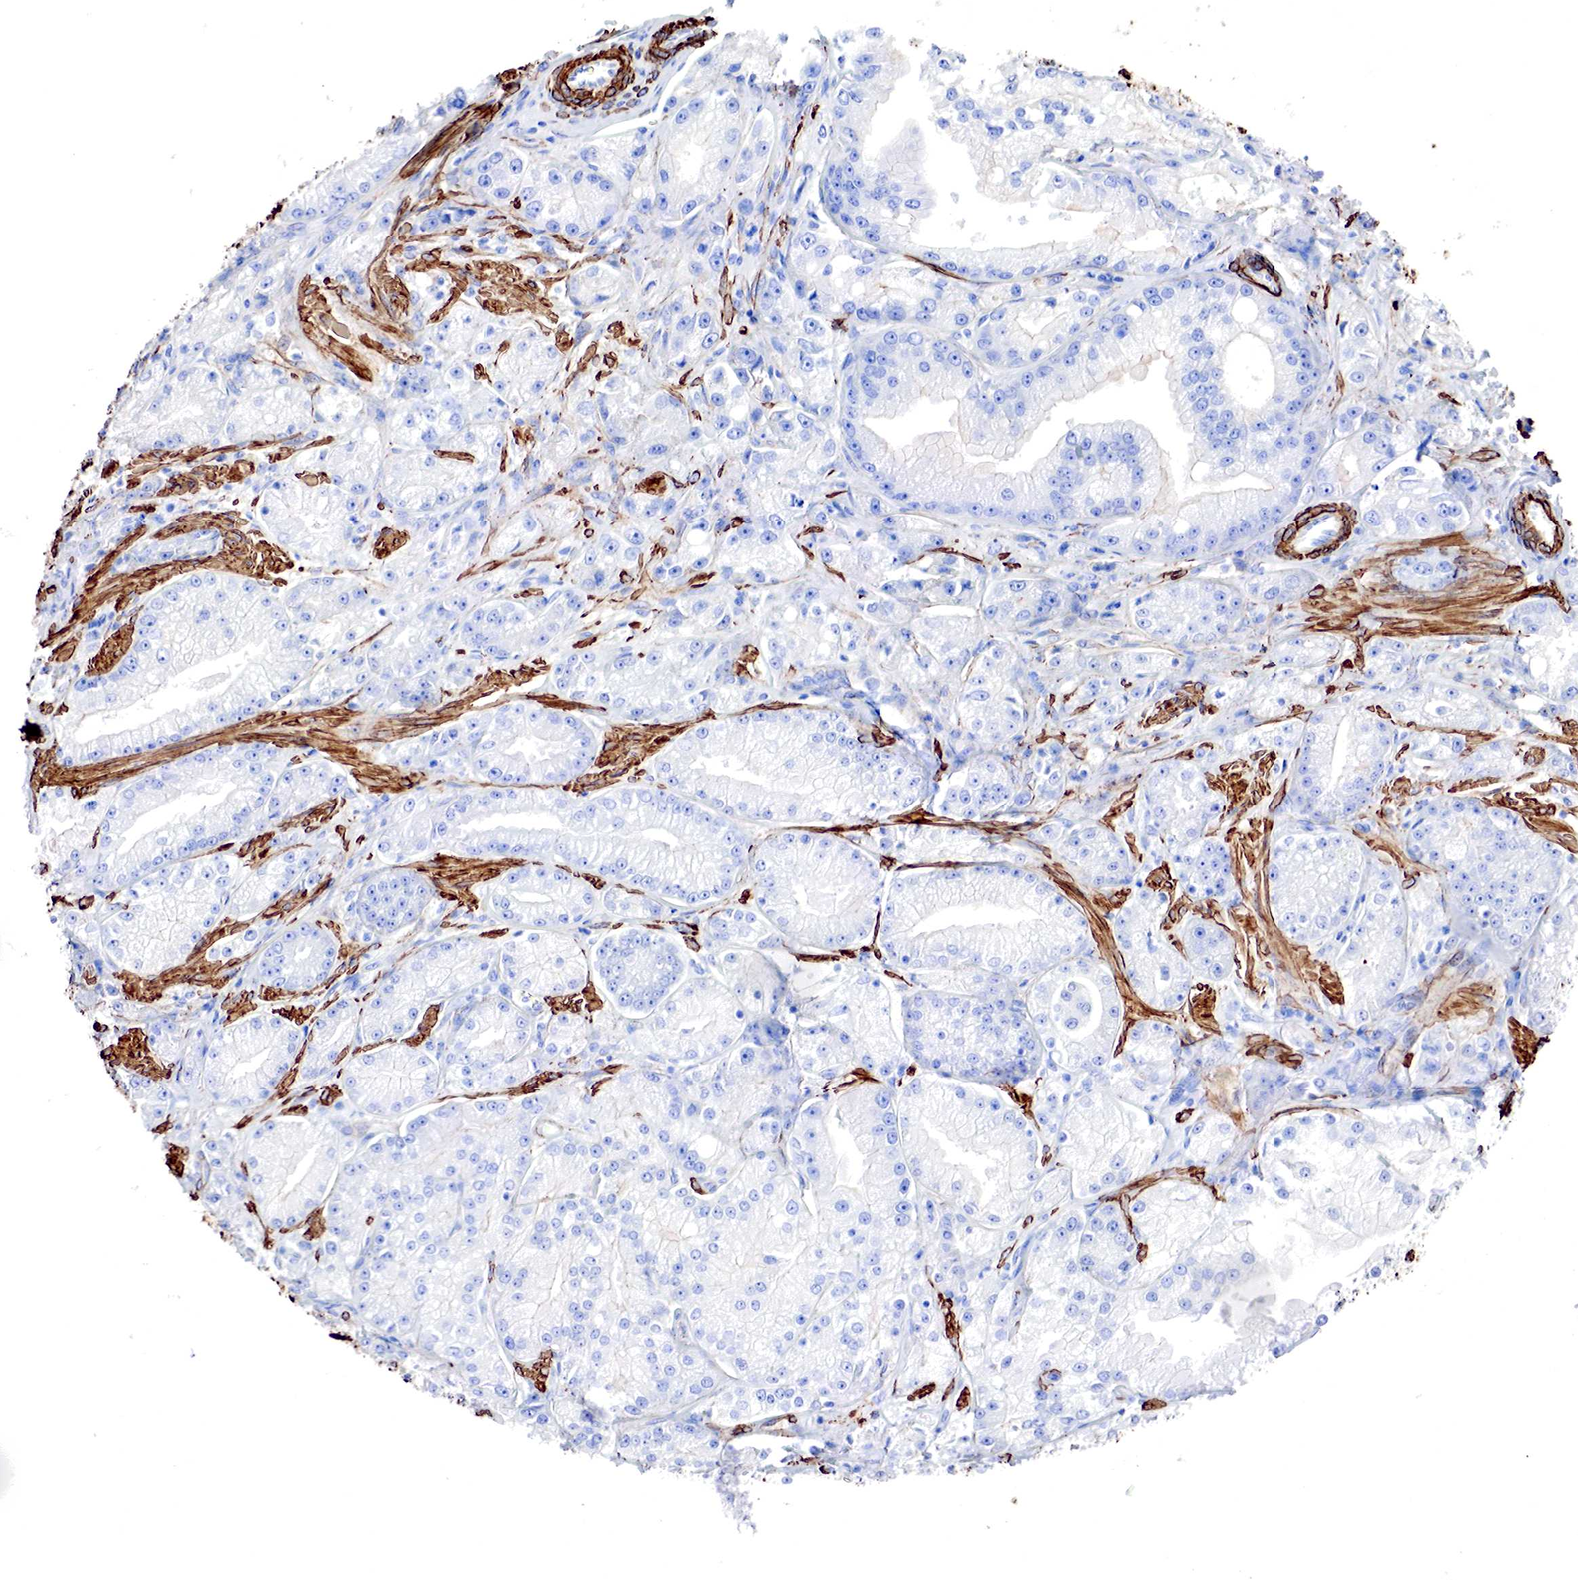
{"staining": {"intensity": "negative", "quantity": "none", "location": "none"}, "tissue": "prostate cancer", "cell_type": "Tumor cells", "image_type": "cancer", "snomed": [{"axis": "morphology", "description": "Adenocarcinoma, Medium grade"}, {"axis": "topography", "description": "Prostate"}], "caption": "Tumor cells are negative for protein expression in human prostate medium-grade adenocarcinoma.", "gene": "TPM1", "patient": {"sex": "male", "age": 72}}